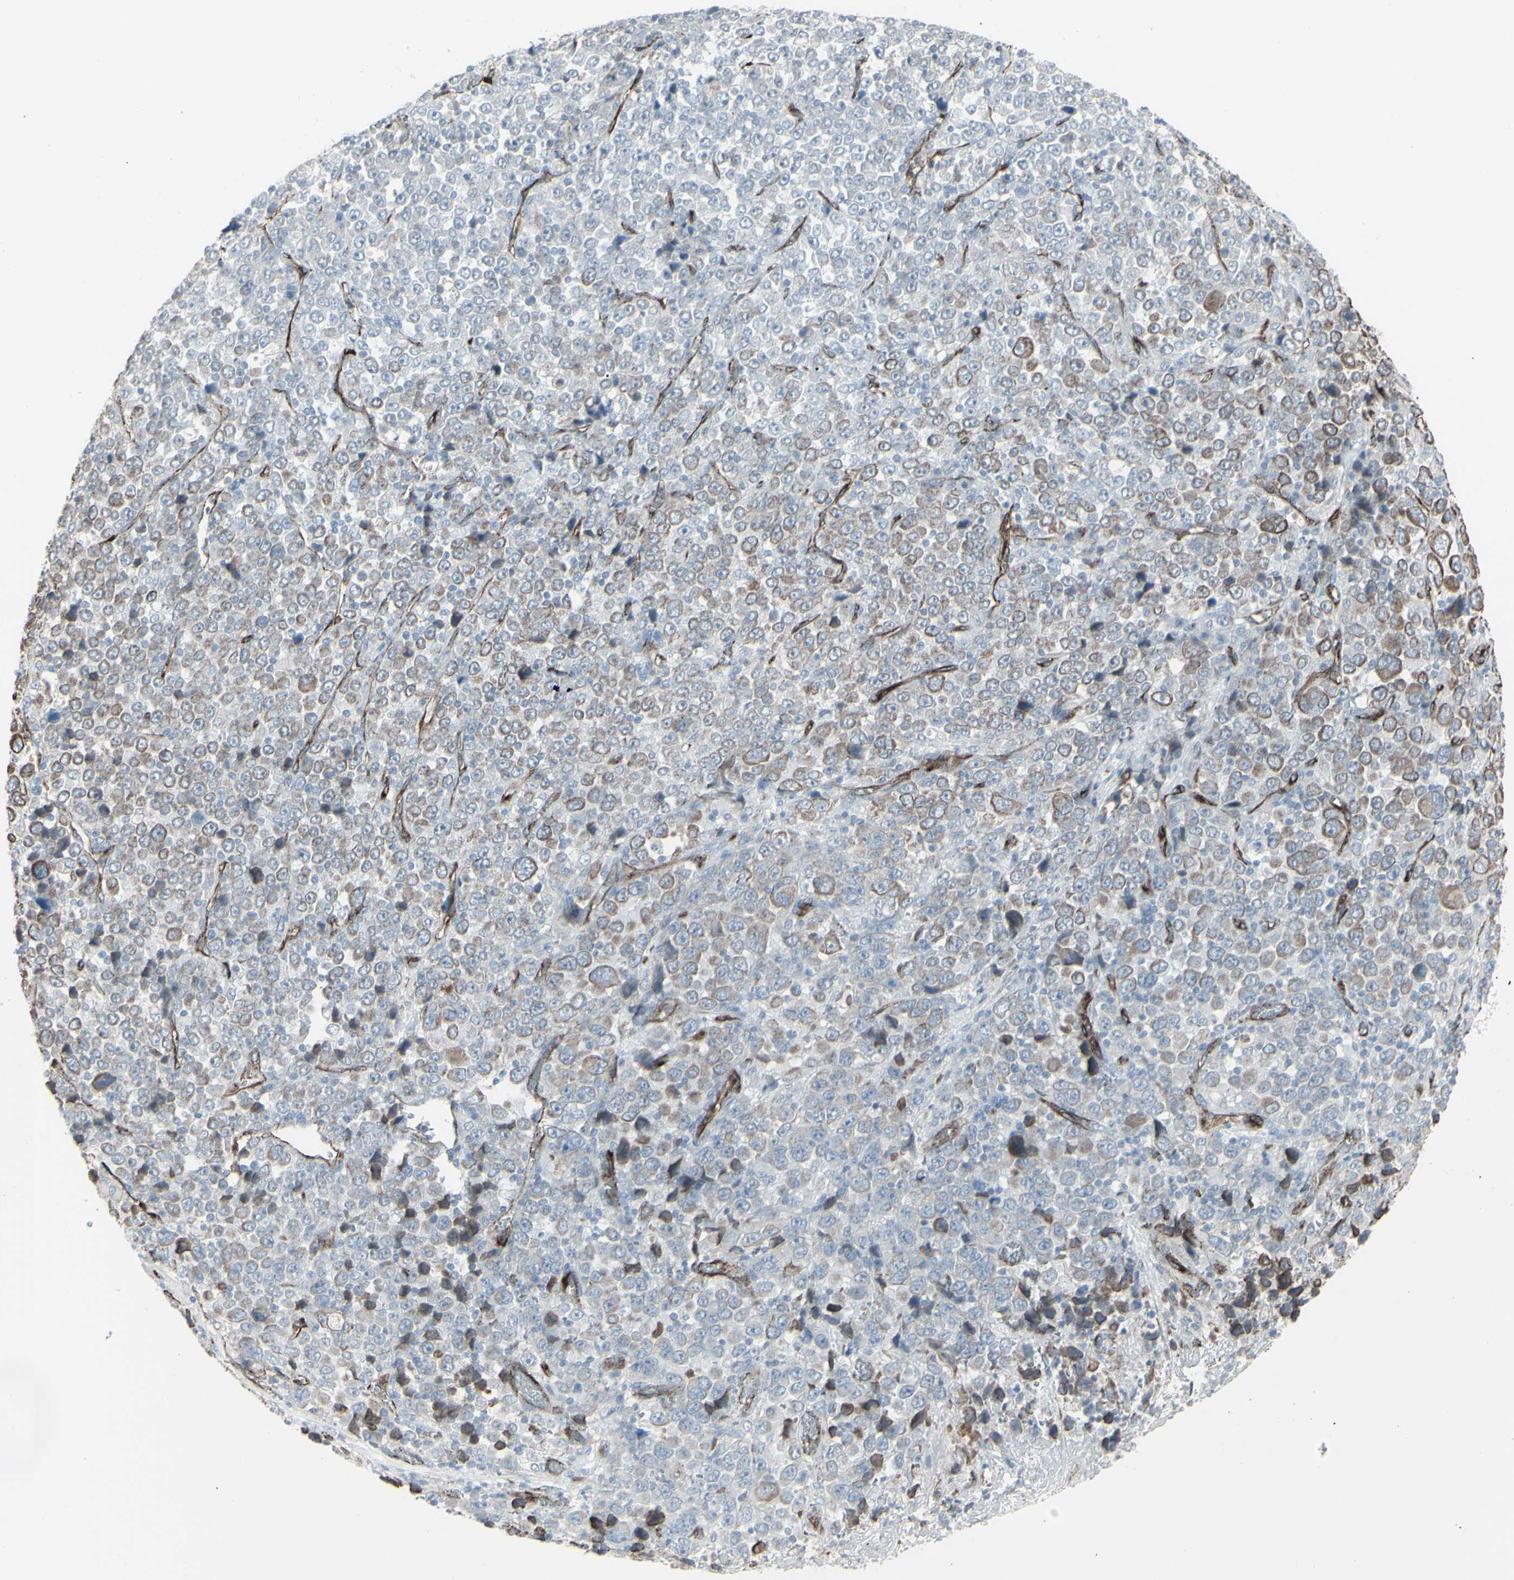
{"staining": {"intensity": "weak", "quantity": "<25%", "location": "cytoplasmic/membranous,nuclear"}, "tissue": "stomach cancer", "cell_type": "Tumor cells", "image_type": "cancer", "snomed": [{"axis": "morphology", "description": "Normal tissue, NOS"}, {"axis": "morphology", "description": "Adenocarcinoma, NOS"}, {"axis": "topography", "description": "Stomach, upper"}, {"axis": "topography", "description": "Stomach"}], "caption": "Protein analysis of stomach cancer displays no significant expression in tumor cells.", "gene": "GJA1", "patient": {"sex": "male", "age": 59}}